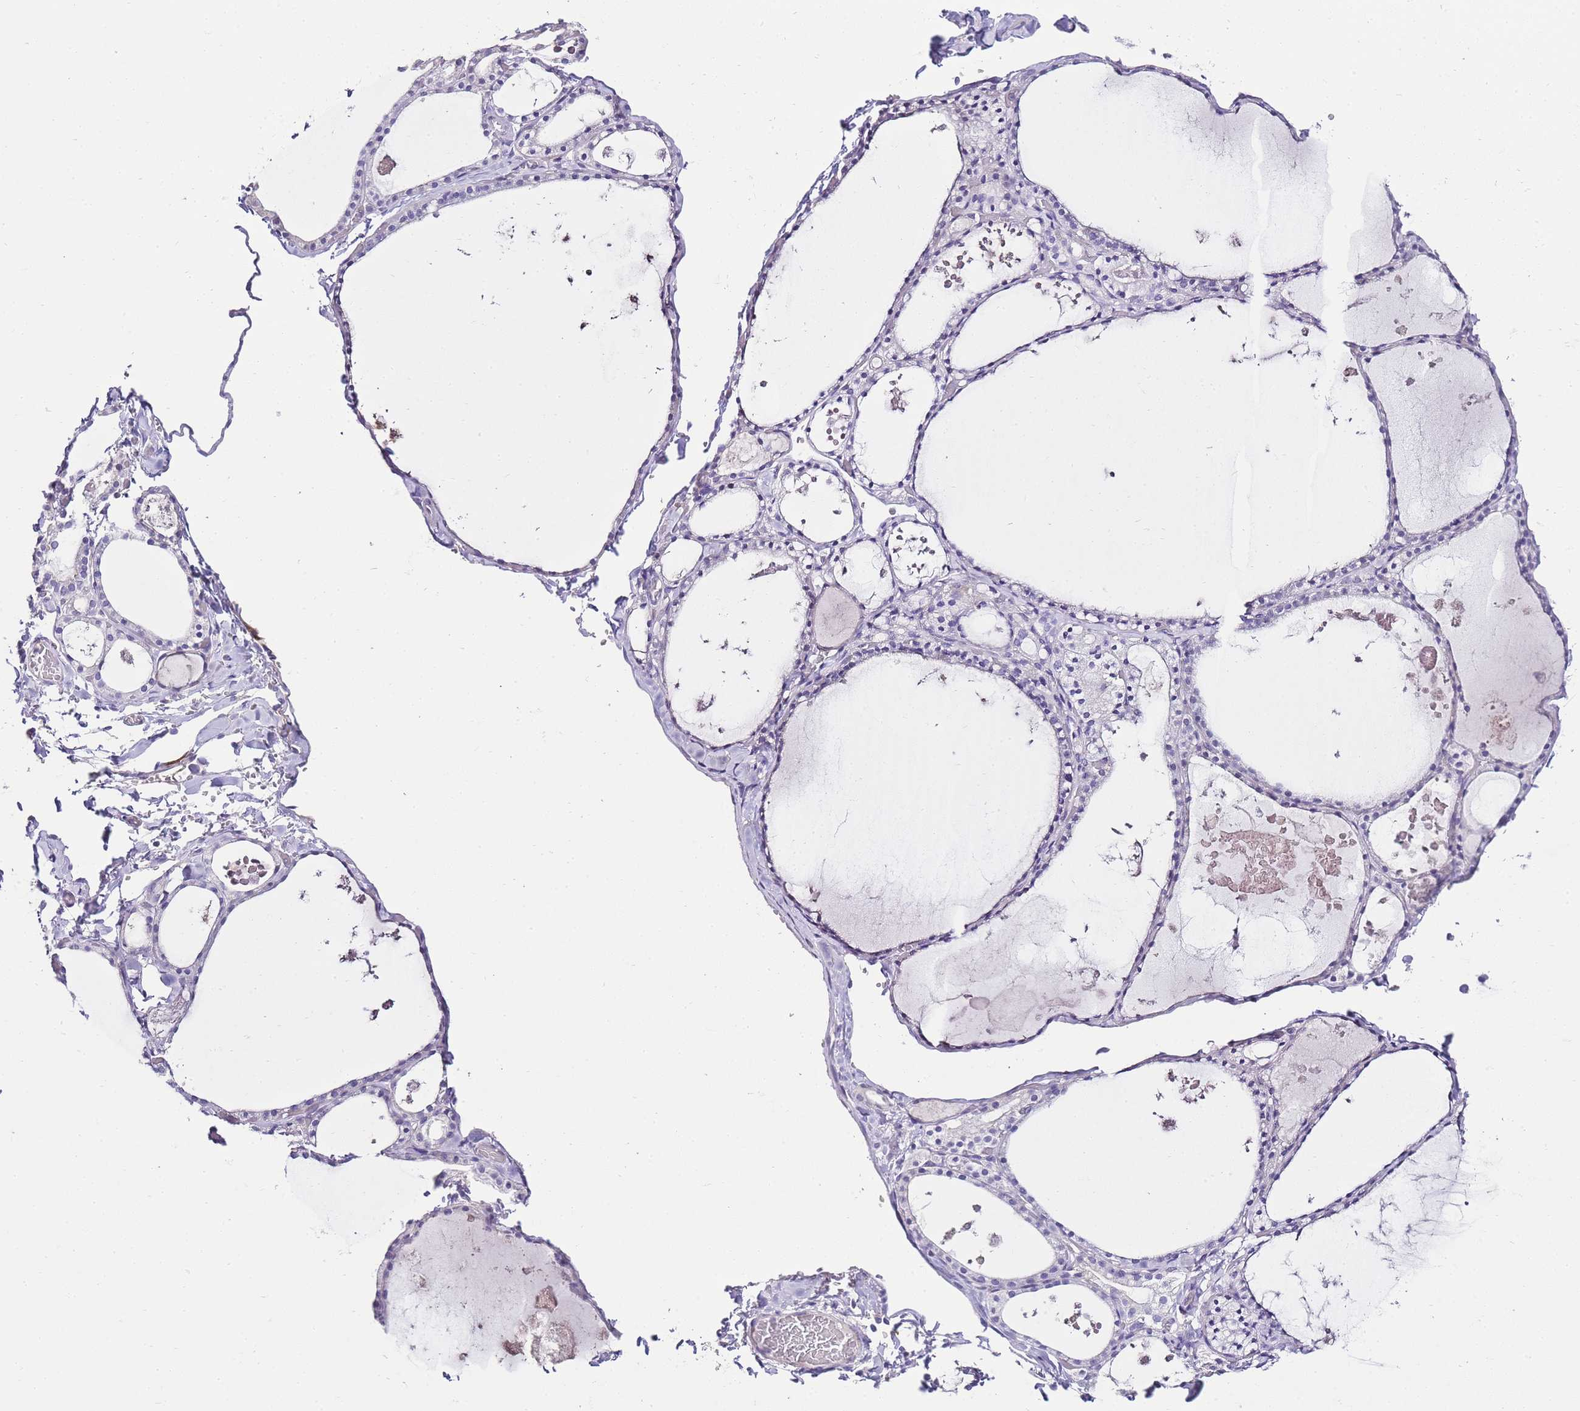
{"staining": {"intensity": "negative", "quantity": "none", "location": "none"}, "tissue": "thyroid gland", "cell_type": "Glandular cells", "image_type": "normal", "snomed": [{"axis": "morphology", "description": "Normal tissue, NOS"}, {"axis": "topography", "description": "Thyroid gland"}], "caption": "DAB (3,3'-diaminobenzidine) immunohistochemical staining of unremarkable thyroid gland demonstrates no significant staining in glandular cells. (Immunohistochemistry (ihc), brightfield microscopy, high magnification).", "gene": "DPP4", "patient": {"sex": "male", "age": 56}}